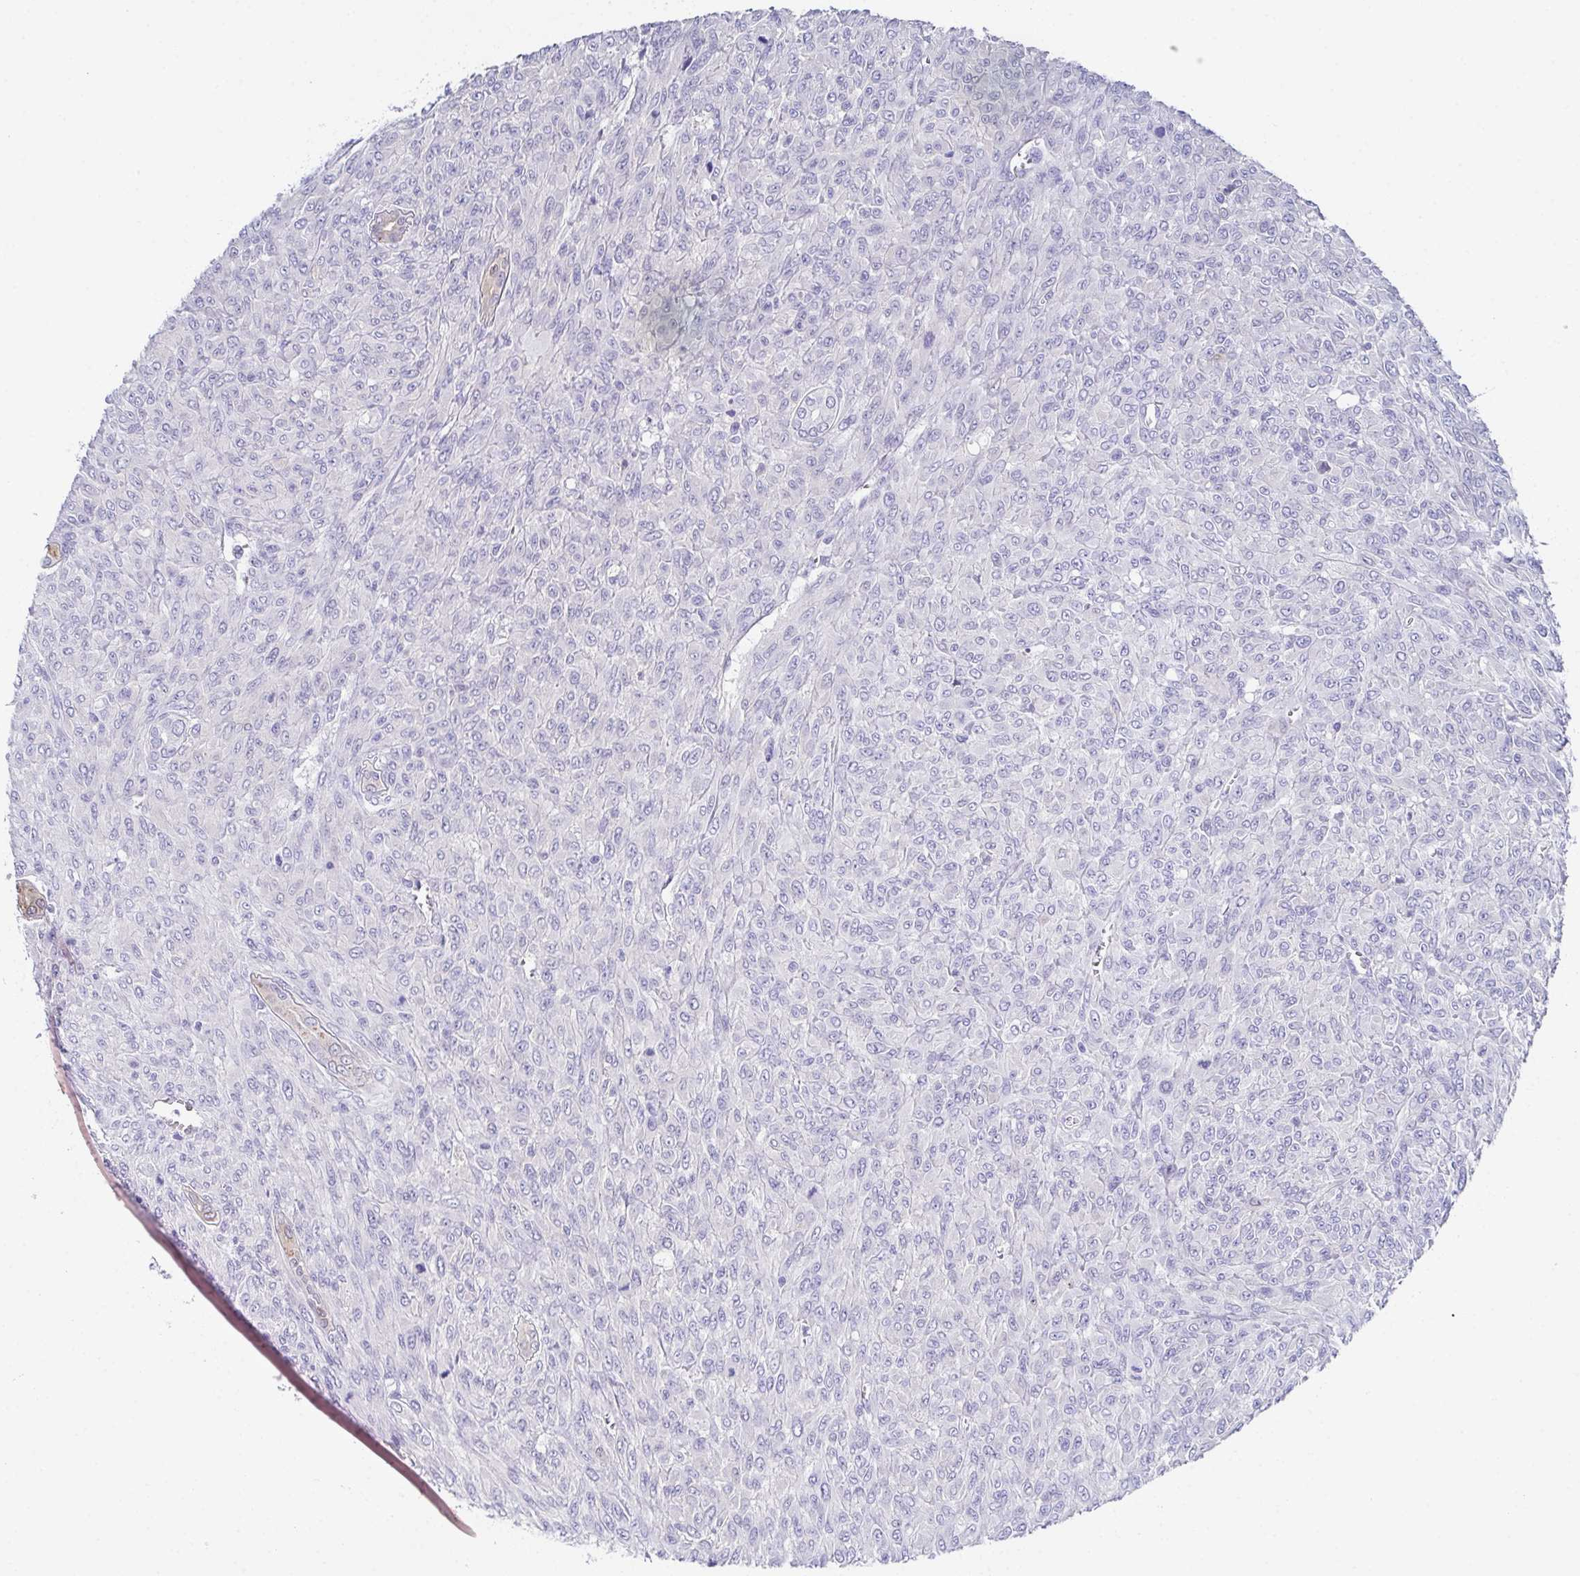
{"staining": {"intensity": "negative", "quantity": "none", "location": "none"}, "tissue": "renal cancer", "cell_type": "Tumor cells", "image_type": "cancer", "snomed": [{"axis": "morphology", "description": "Adenocarcinoma, NOS"}, {"axis": "topography", "description": "Kidney"}], "caption": "Immunohistochemical staining of renal cancer demonstrates no significant staining in tumor cells.", "gene": "SSC4D", "patient": {"sex": "male", "age": 58}}